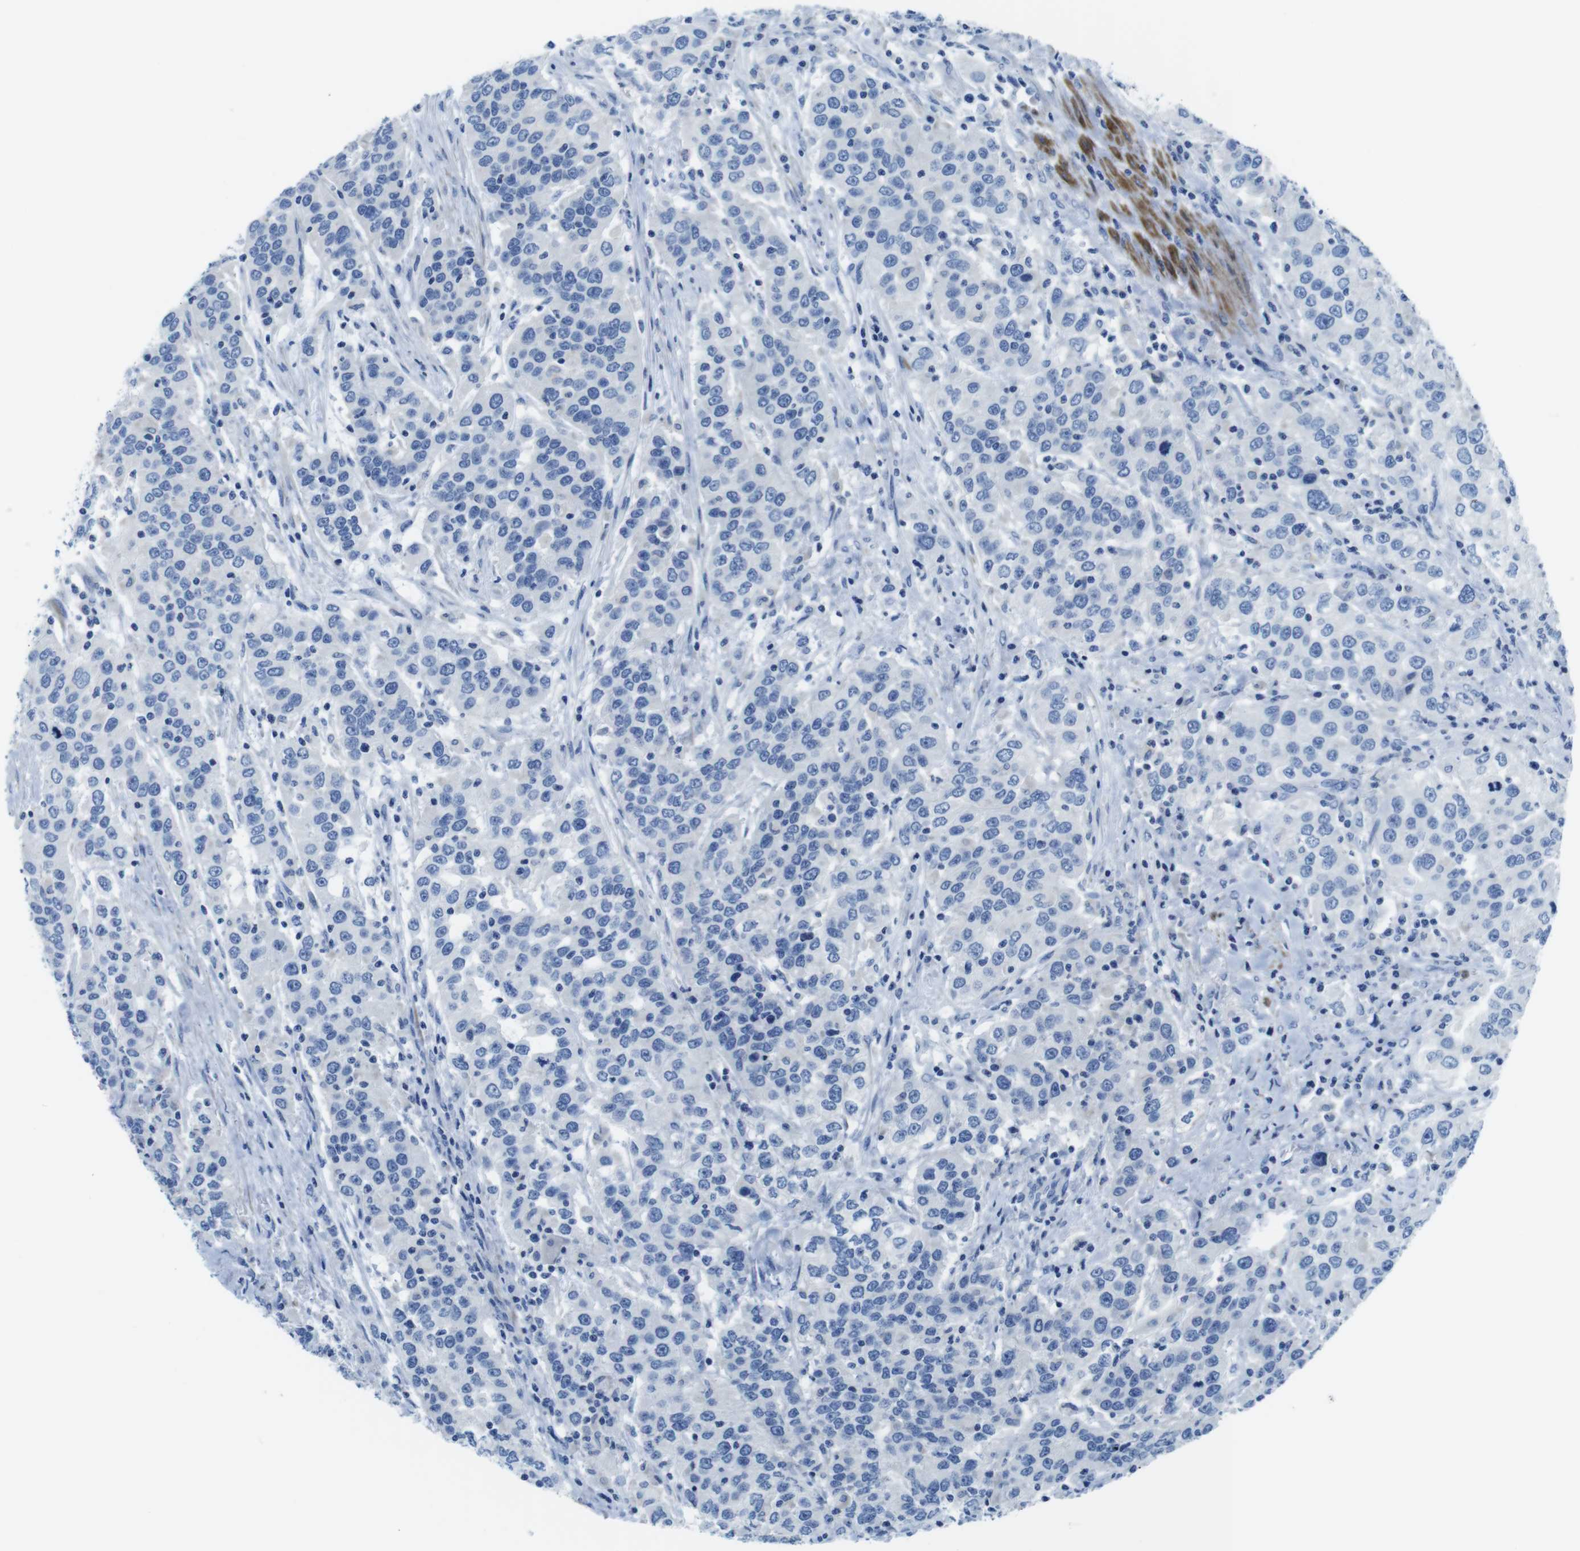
{"staining": {"intensity": "negative", "quantity": "none", "location": "none"}, "tissue": "urothelial cancer", "cell_type": "Tumor cells", "image_type": "cancer", "snomed": [{"axis": "morphology", "description": "Urothelial carcinoma, High grade"}, {"axis": "topography", "description": "Urinary bladder"}], "caption": "Urothelial carcinoma (high-grade) stained for a protein using immunohistochemistry (IHC) reveals no staining tumor cells.", "gene": "ASIC5", "patient": {"sex": "female", "age": 80}}